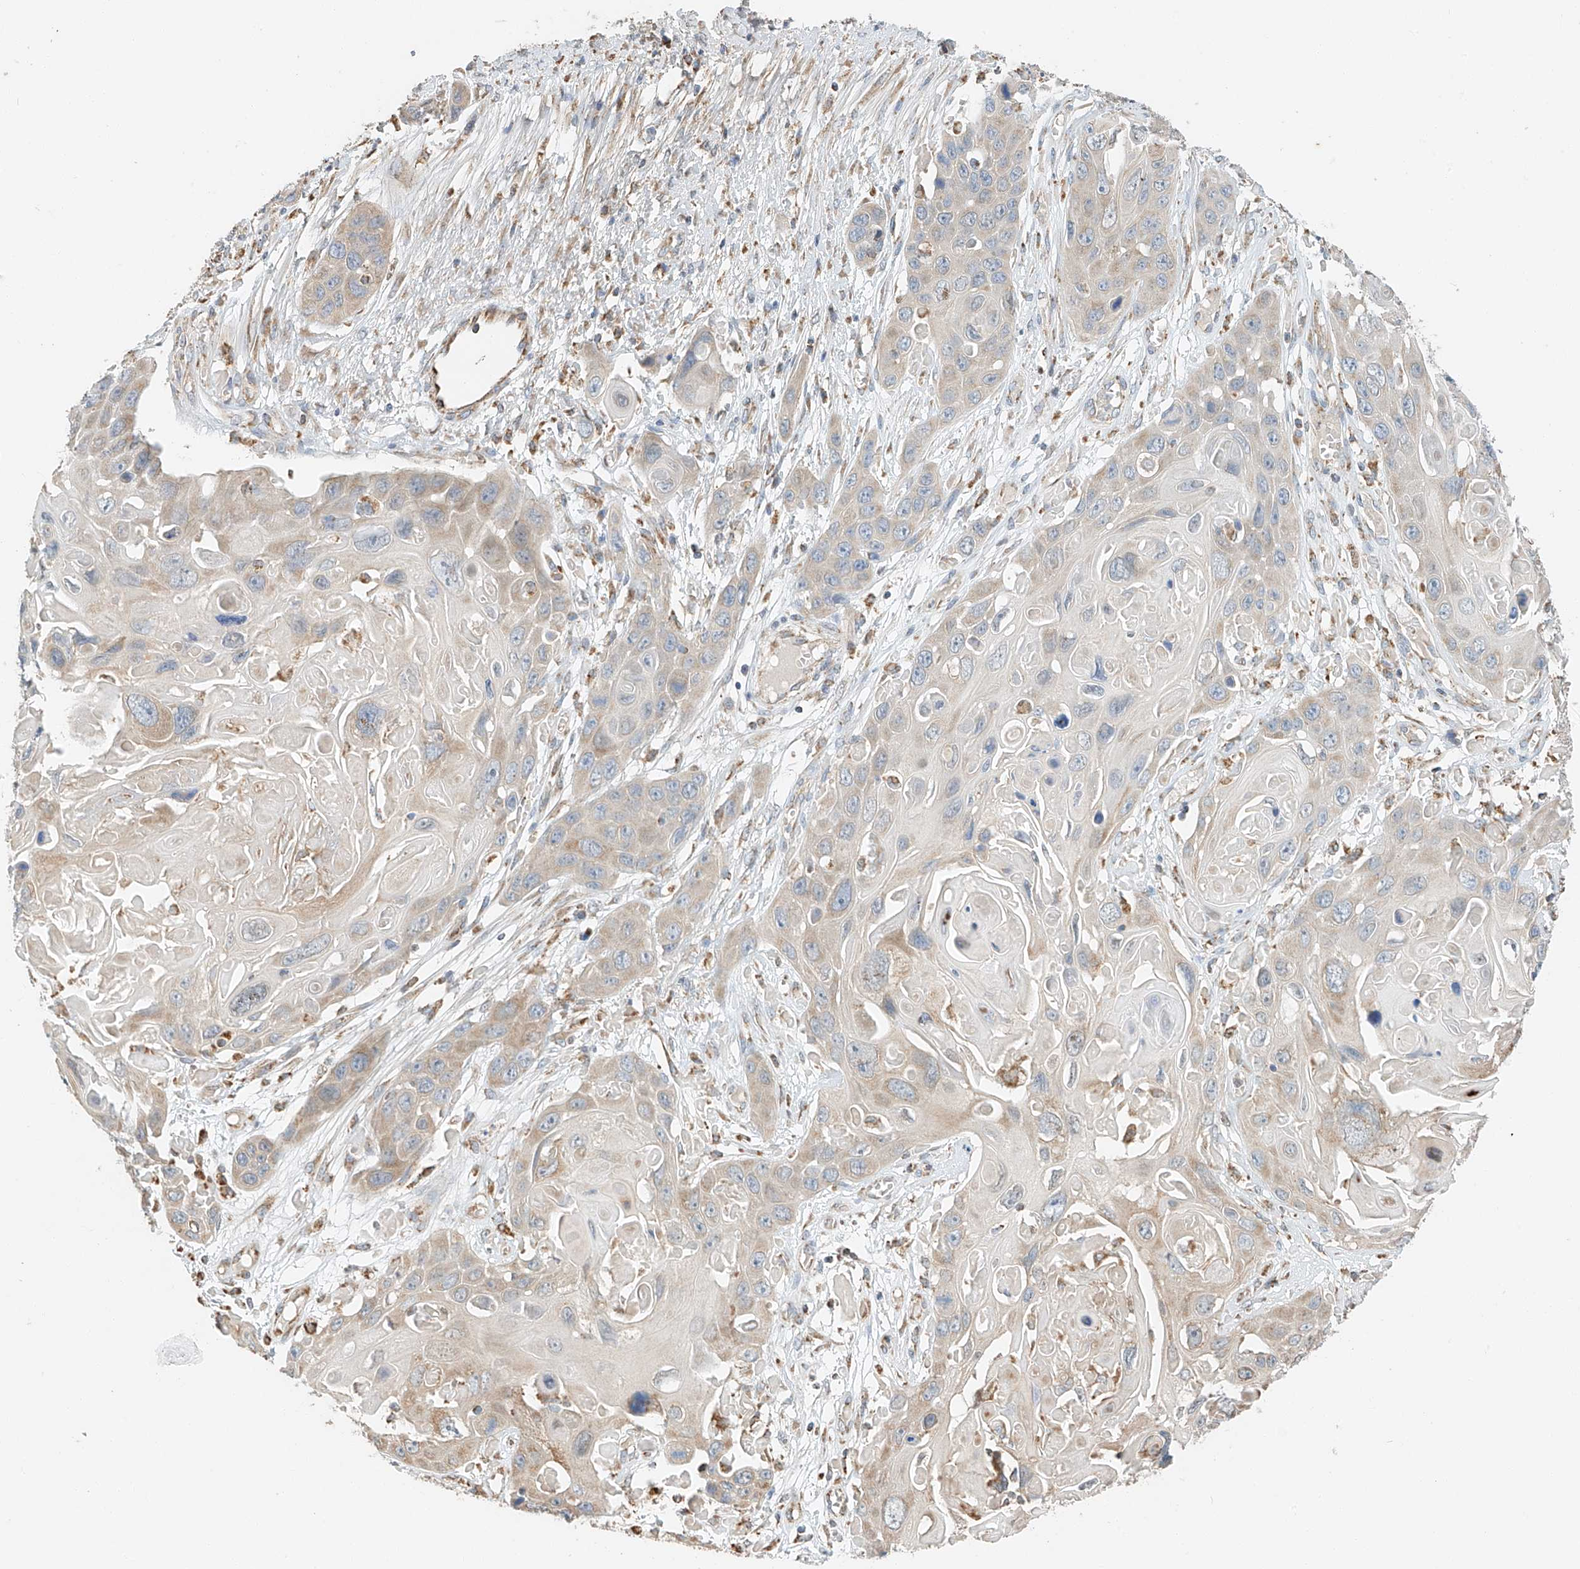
{"staining": {"intensity": "weak", "quantity": "<25%", "location": "cytoplasmic/membranous"}, "tissue": "skin cancer", "cell_type": "Tumor cells", "image_type": "cancer", "snomed": [{"axis": "morphology", "description": "Squamous cell carcinoma, NOS"}, {"axis": "topography", "description": "Skin"}], "caption": "An image of skin squamous cell carcinoma stained for a protein shows no brown staining in tumor cells.", "gene": "YIPF7", "patient": {"sex": "male", "age": 55}}